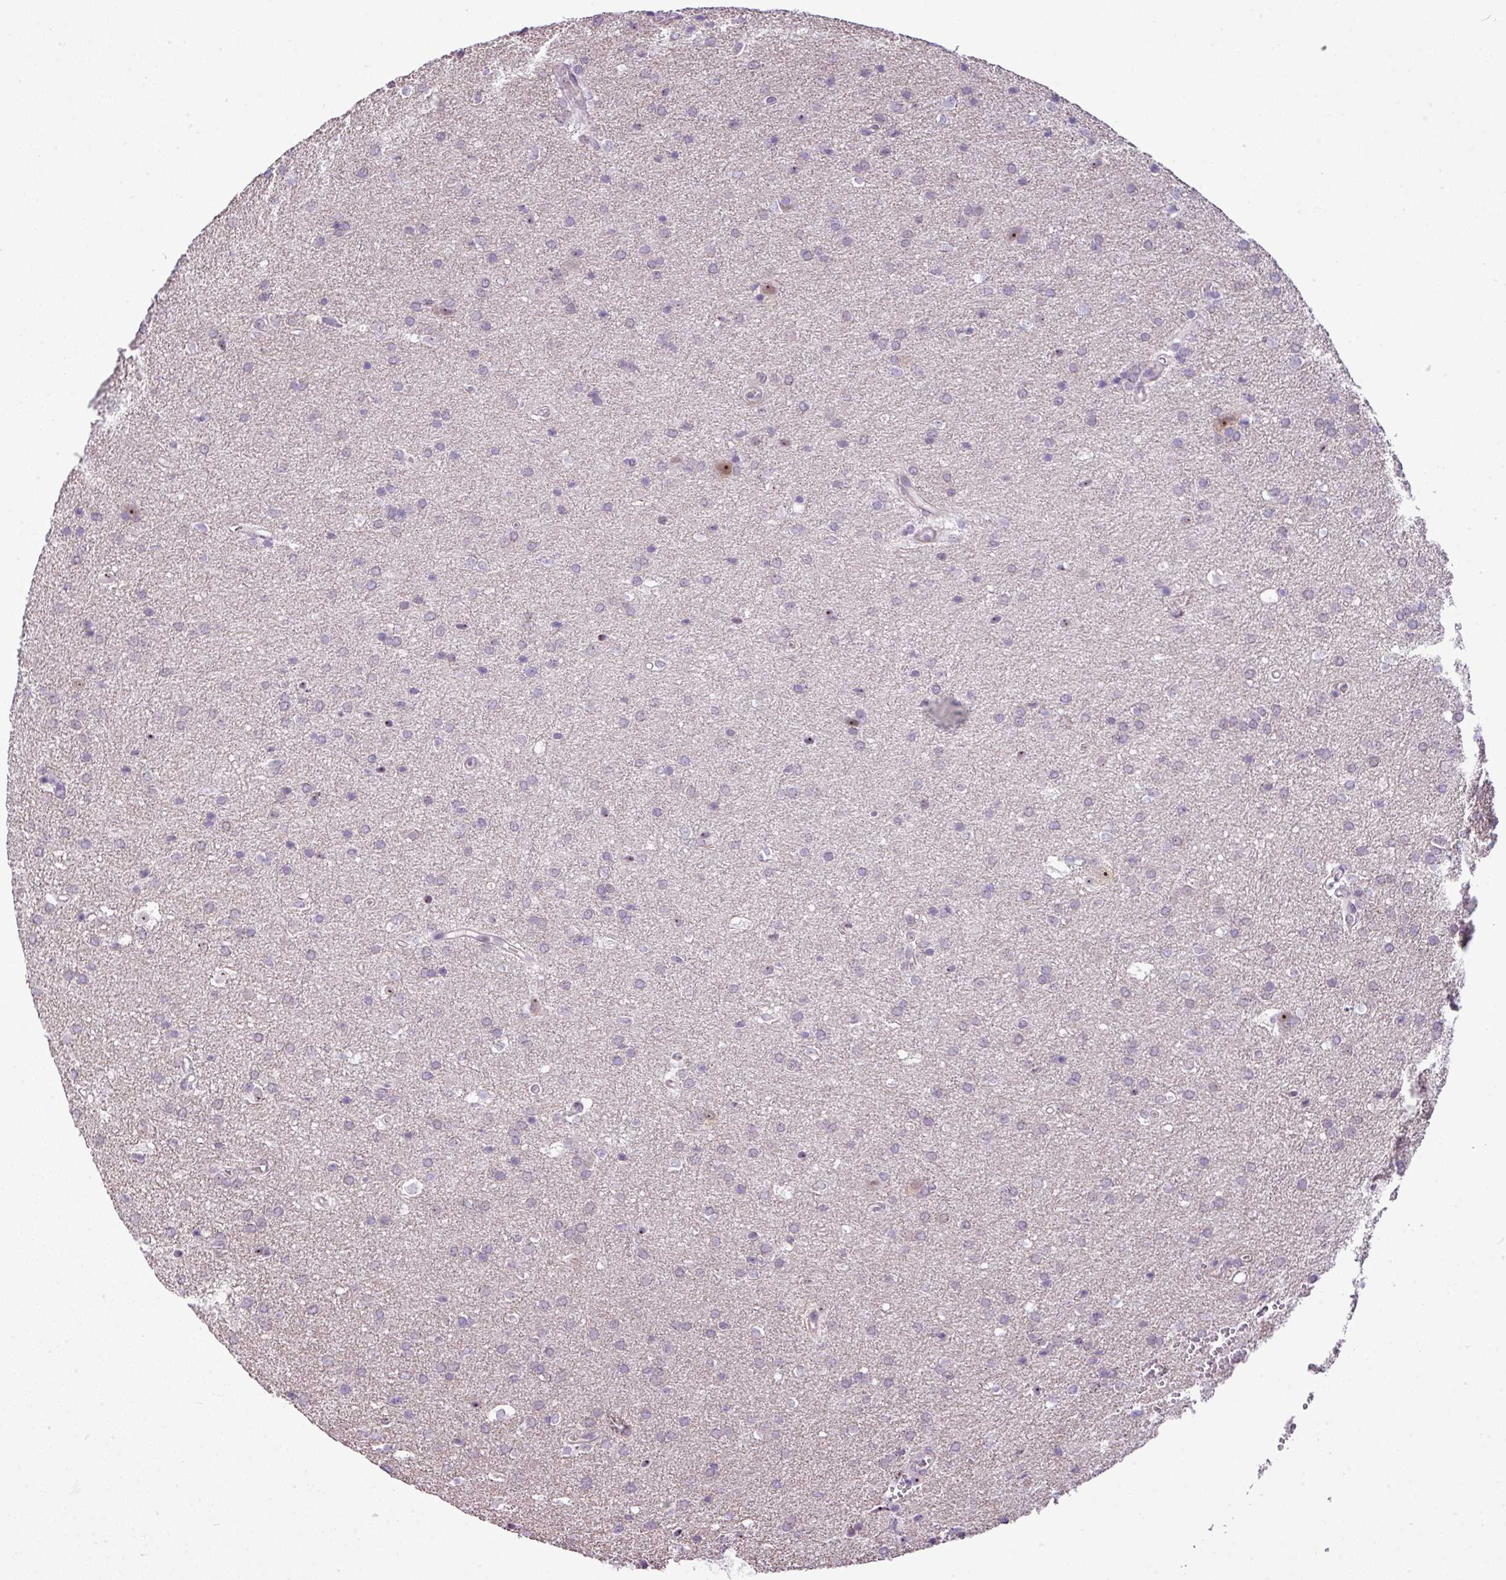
{"staining": {"intensity": "negative", "quantity": "none", "location": "none"}, "tissue": "glioma", "cell_type": "Tumor cells", "image_type": "cancer", "snomed": [{"axis": "morphology", "description": "Glioma, malignant, Low grade"}, {"axis": "topography", "description": "Brain"}], "caption": "Immunohistochemistry photomicrograph of neoplastic tissue: human malignant glioma (low-grade) stained with DAB (3,3'-diaminobenzidine) displays no significant protein staining in tumor cells. (IHC, brightfield microscopy, high magnification).", "gene": "MAK16", "patient": {"sex": "female", "age": 34}}